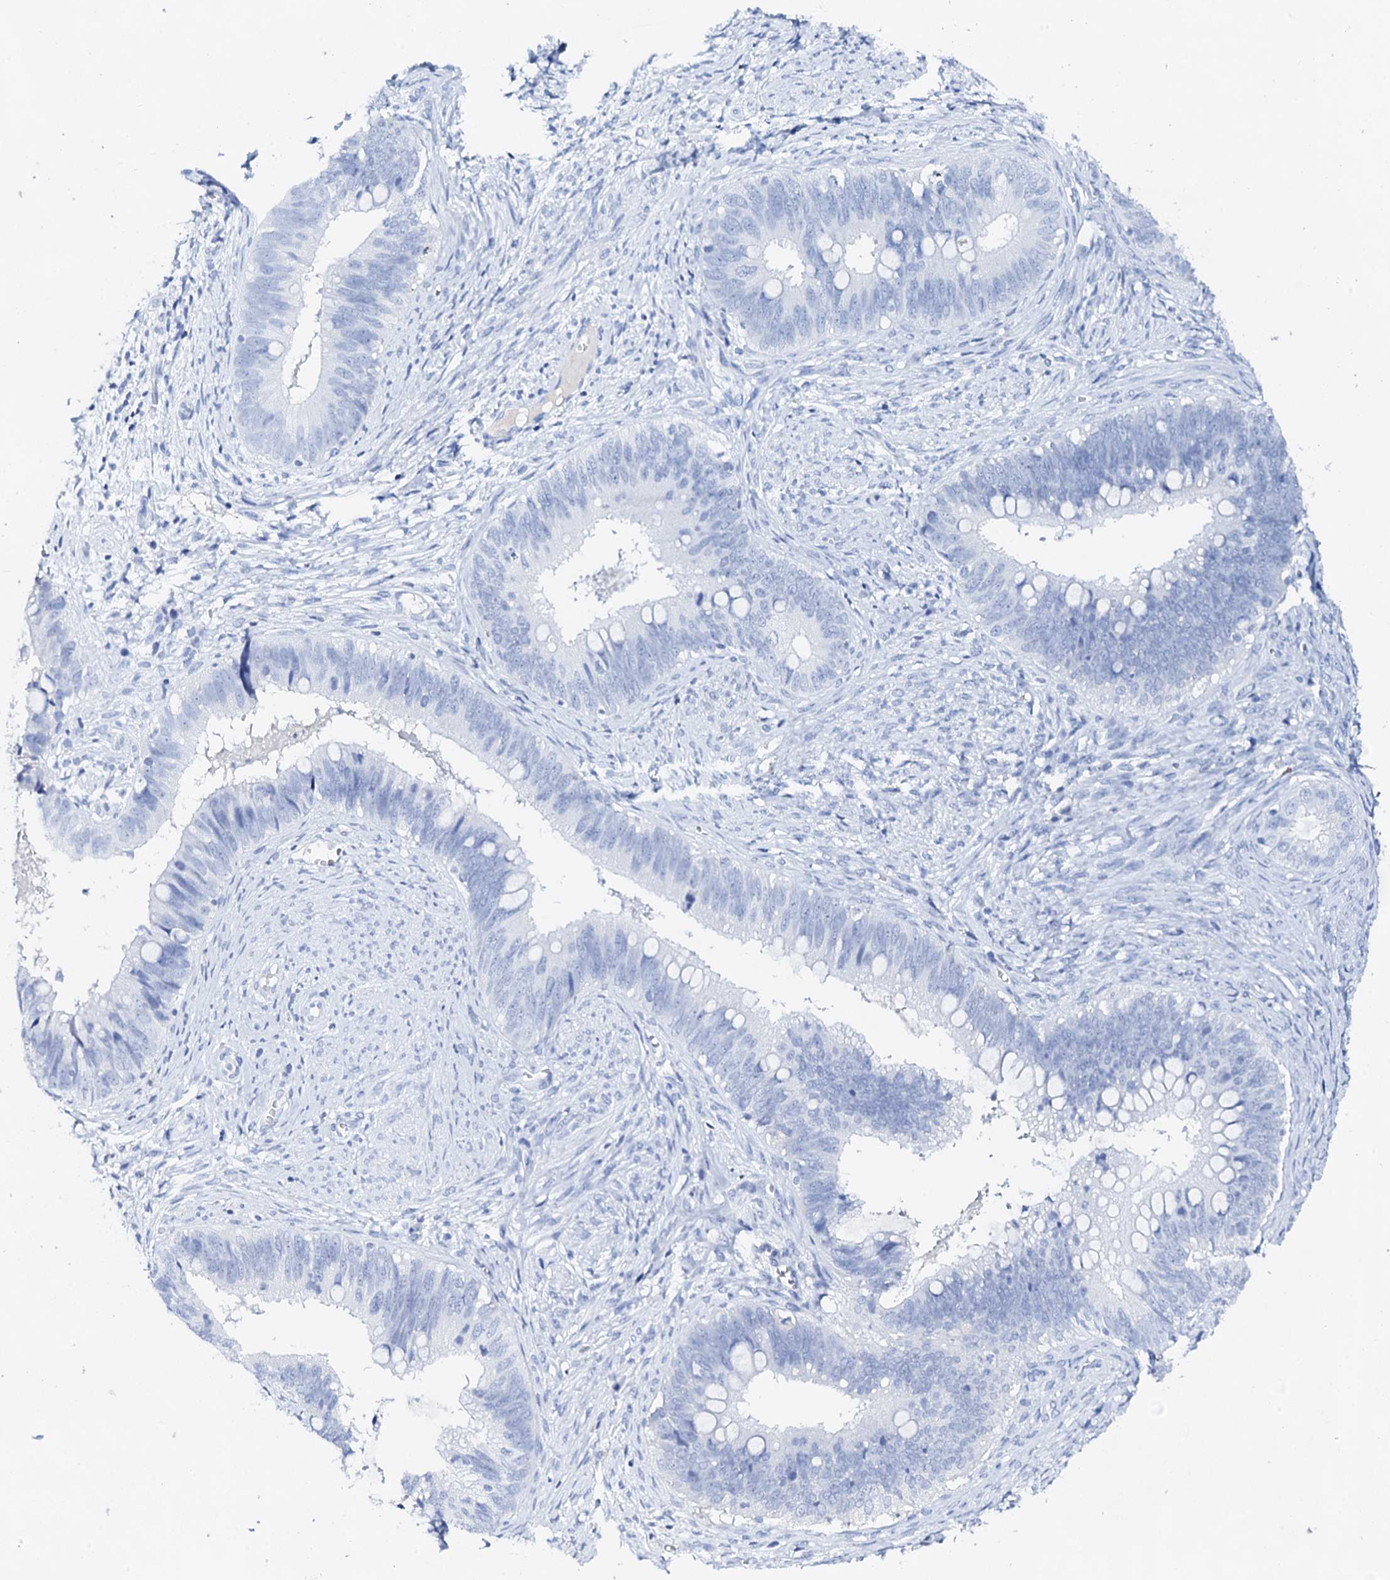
{"staining": {"intensity": "negative", "quantity": "none", "location": "none"}, "tissue": "cervical cancer", "cell_type": "Tumor cells", "image_type": "cancer", "snomed": [{"axis": "morphology", "description": "Adenocarcinoma, NOS"}, {"axis": "topography", "description": "Cervix"}], "caption": "Cervical cancer (adenocarcinoma) was stained to show a protein in brown. There is no significant expression in tumor cells.", "gene": "FBXL16", "patient": {"sex": "female", "age": 42}}